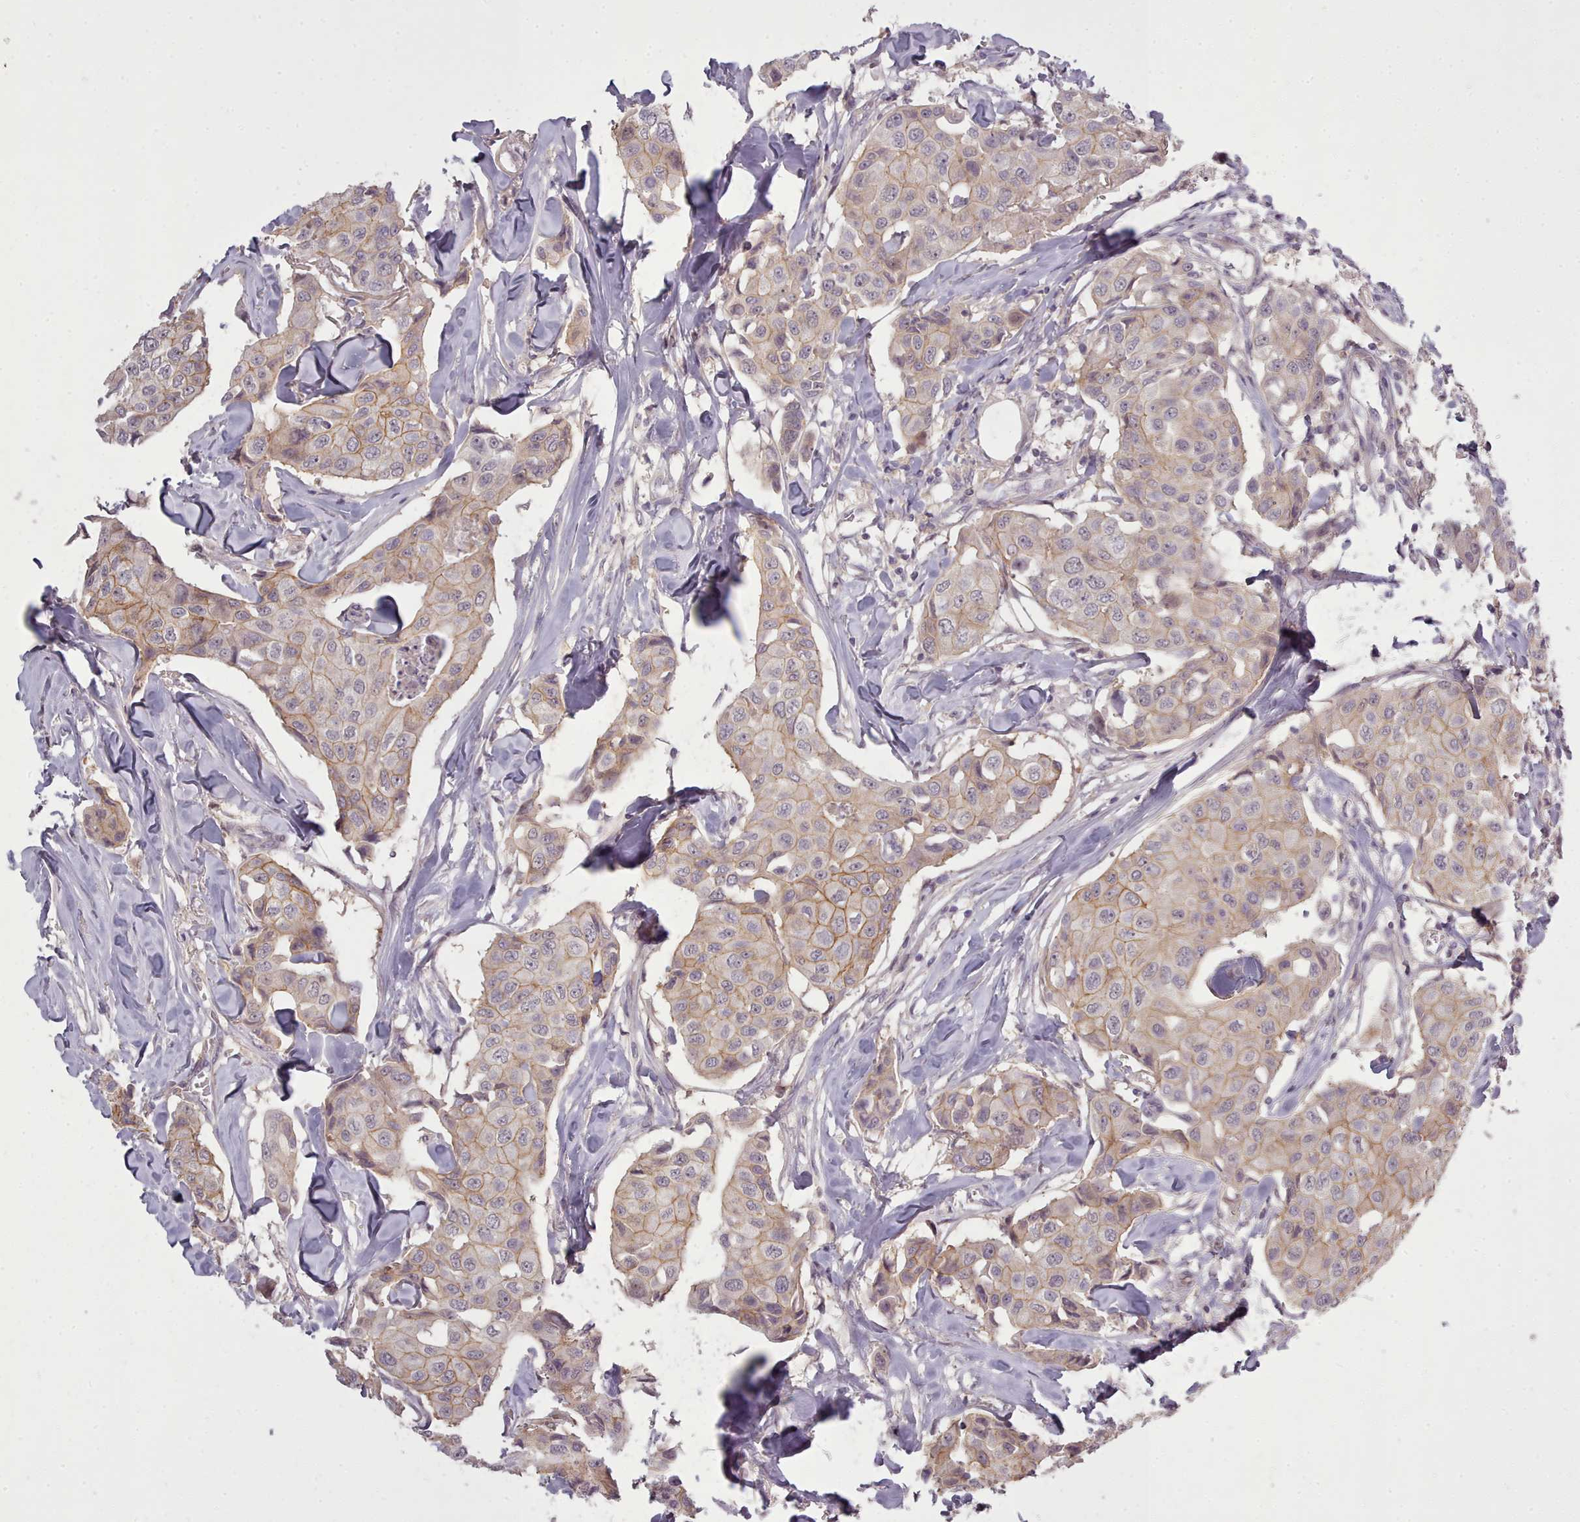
{"staining": {"intensity": "weak", "quantity": "25%-75%", "location": "cytoplasmic/membranous"}, "tissue": "breast cancer", "cell_type": "Tumor cells", "image_type": "cancer", "snomed": [{"axis": "morphology", "description": "Duct carcinoma"}, {"axis": "topography", "description": "Breast"}], "caption": "Immunohistochemical staining of infiltrating ductal carcinoma (breast) displays low levels of weak cytoplasmic/membranous protein staining in approximately 25%-75% of tumor cells. (brown staining indicates protein expression, while blue staining denotes nuclei).", "gene": "LEFTY2", "patient": {"sex": "female", "age": 80}}